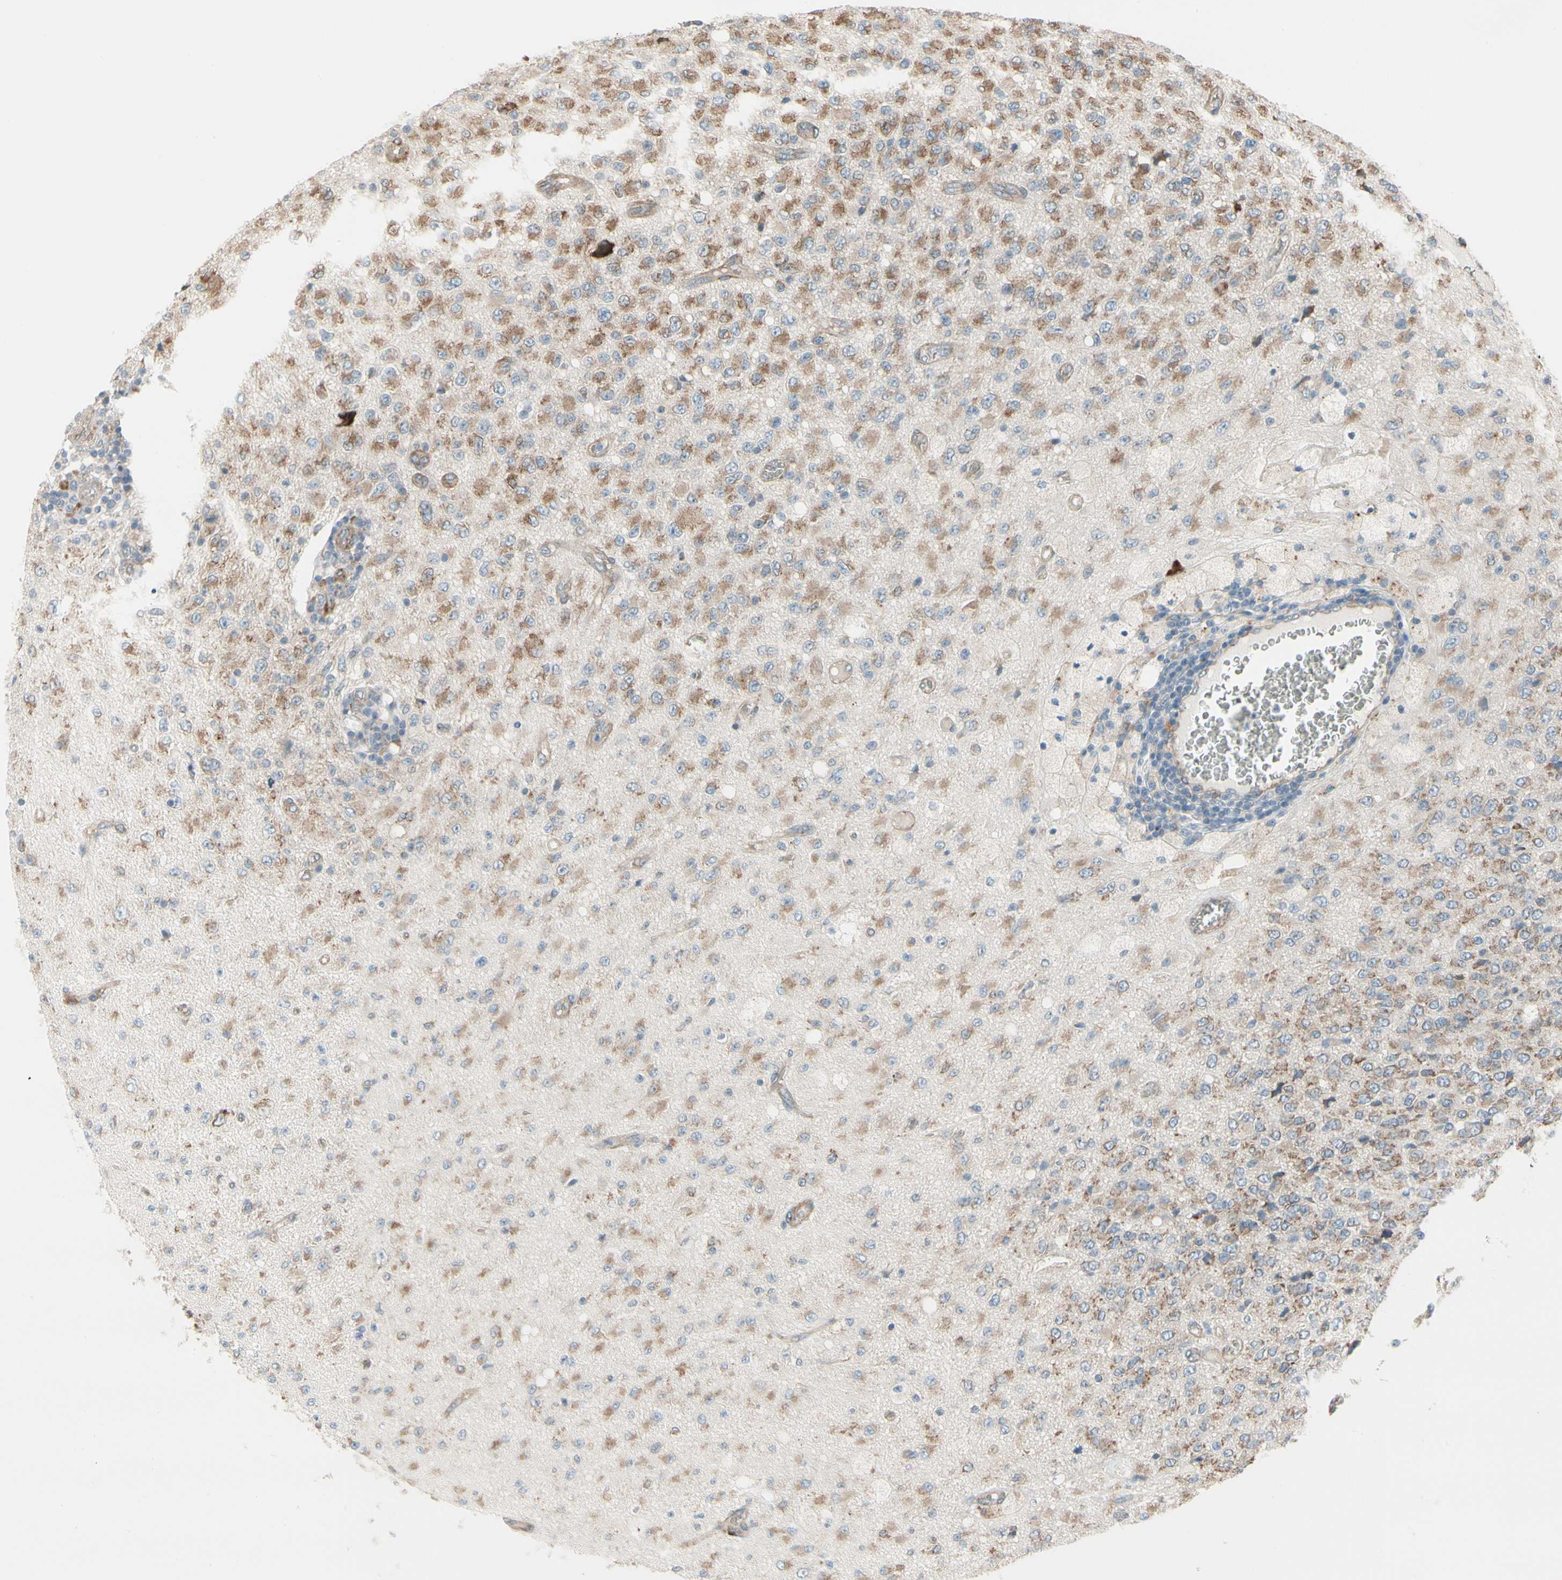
{"staining": {"intensity": "weak", "quantity": ">75%", "location": "cytoplasmic/membranous"}, "tissue": "glioma", "cell_type": "Tumor cells", "image_type": "cancer", "snomed": [{"axis": "morphology", "description": "Glioma, malignant, High grade"}, {"axis": "topography", "description": "pancreas cauda"}], "caption": "An image of malignant glioma (high-grade) stained for a protein reveals weak cytoplasmic/membranous brown staining in tumor cells.", "gene": "FNDC3A", "patient": {"sex": "male", "age": 60}}